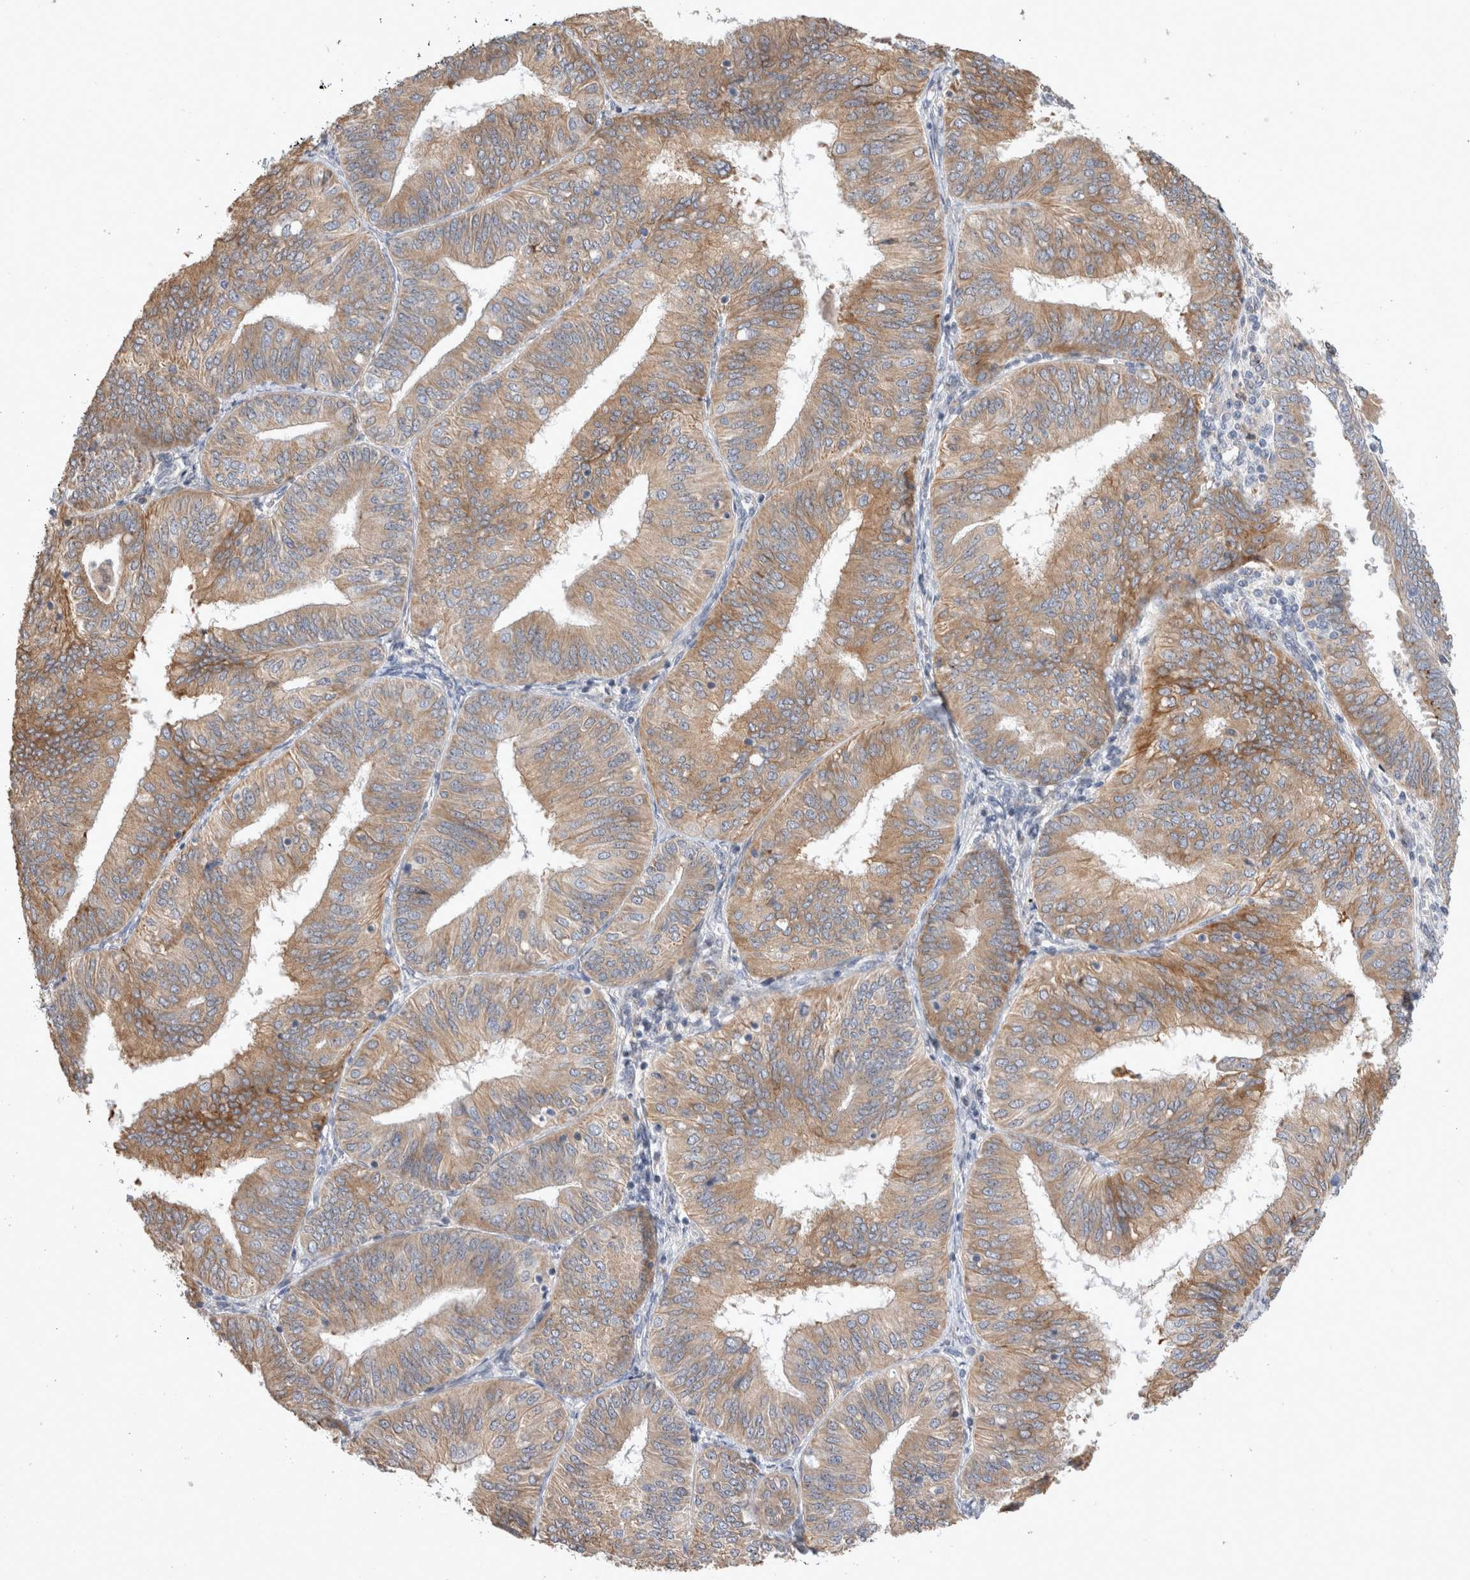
{"staining": {"intensity": "weak", "quantity": ">75%", "location": "cytoplasmic/membranous"}, "tissue": "endometrial cancer", "cell_type": "Tumor cells", "image_type": "cancer", "snomed": [{"axis": "morphology", "description": "Adenocarcinoma, NOS"}, {"axis": "topography", "description": "Endometrium"}], "caption": "A brown stain labels weak cytoplasmic/membranous staining of a protein in human endometrial adenocarcinoma tumor cells.", "gene": "TRMT9B", "patient": {"sex": "female", "age": 58}}